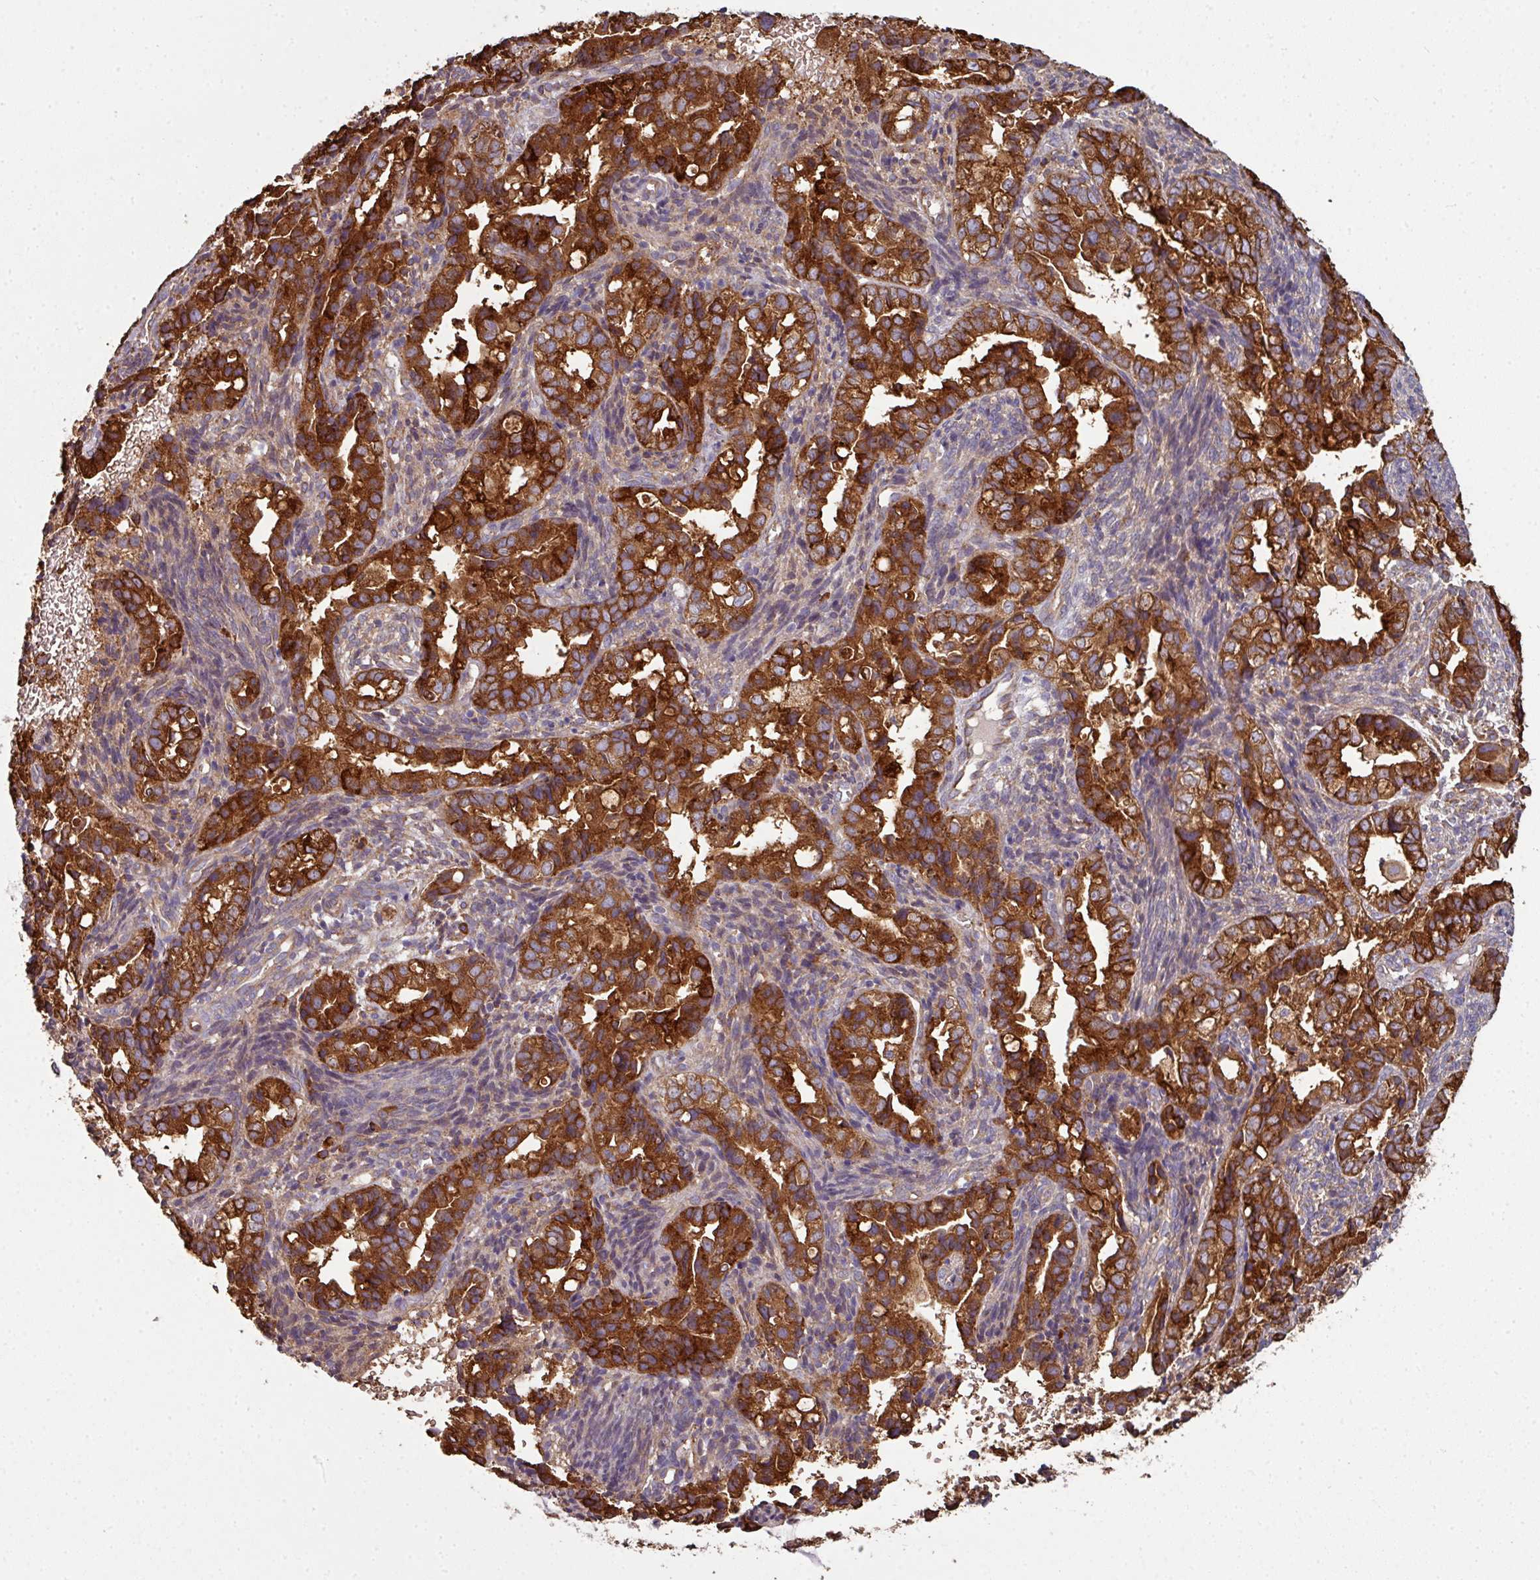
{"staining": {"intensity": "strong", "quantity": ">75%", "location": "cytoplasmic/membranous"}, "tissue": "endometrial cancer", "cell_type": "Tumor cells", "image_type": "cancer", "snomed": [{"axis": "morphology", "description": "Adenocarcinoma, NOS"}, {"axis": "topography", "description": "Endometrium"}], "caption": "Tumor cells exhibit high levels of strong cytoplasmic/membranous positivity in approximately >75% of cells in human endometrial cancer (adenocarcinoma).", "gene": "FAT4", "patient": {"sex": "female", "age": 57}}